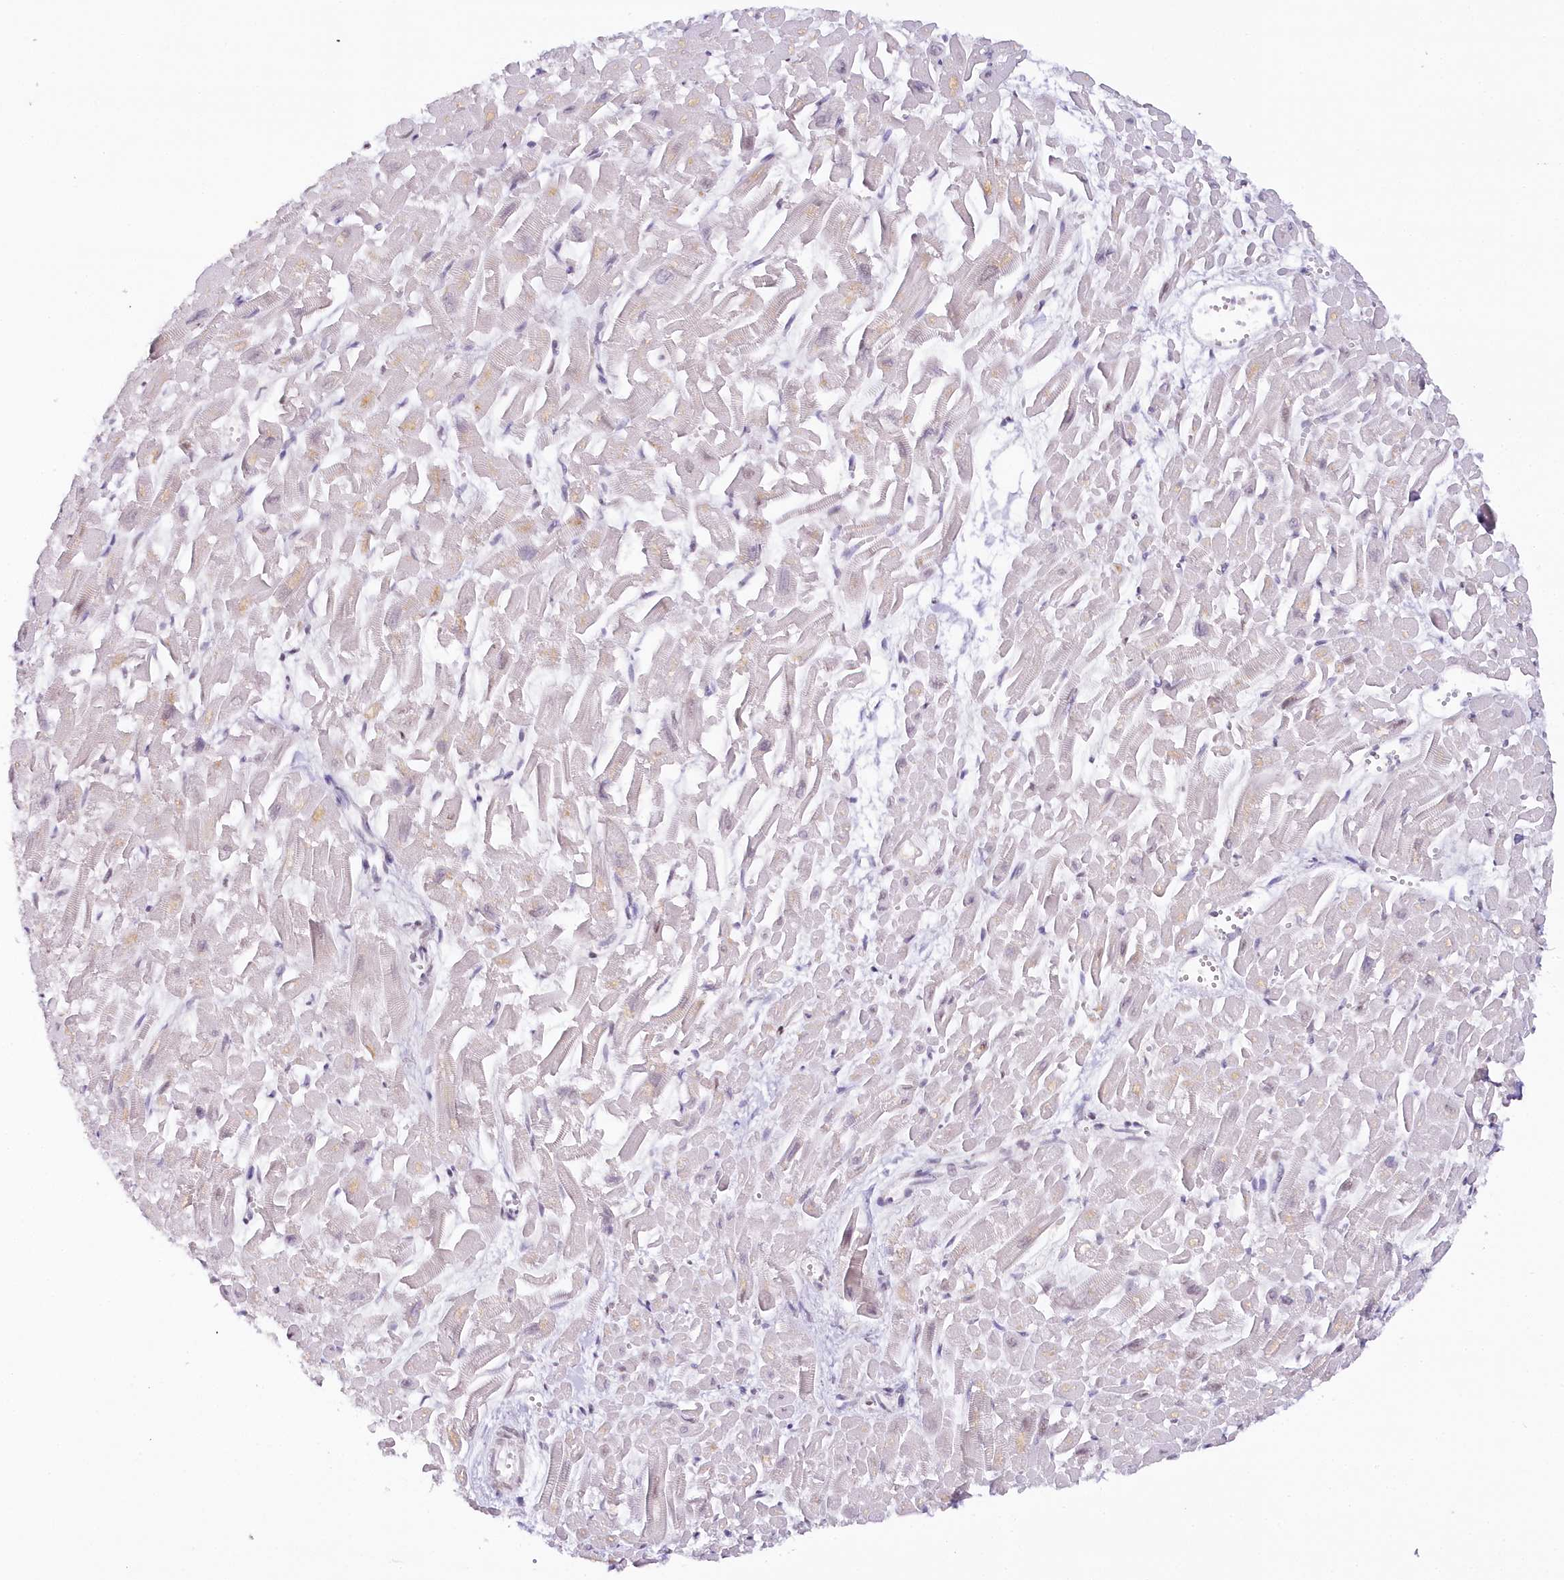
{"staining": {"intensity": "negative", "quantity": "none", "location": "none"}, "tissue": "heart muscle", "cell_type": "Cardiomyocytes", "image_type": "normal", "snomed": [{"axis": "morphology", "description": "Normal tissue, NOS"}, {"axis": "topography", "description": "Heart"}], "caption": "Protein analysis of benign heart muscle exhibits no significant expression in cardiomyocytes. (Immunohistochemistry (ihc), brightfield microscopy, high magnification).", "gene": "TP53", "patient": {"sex": "male", "age": 54}}